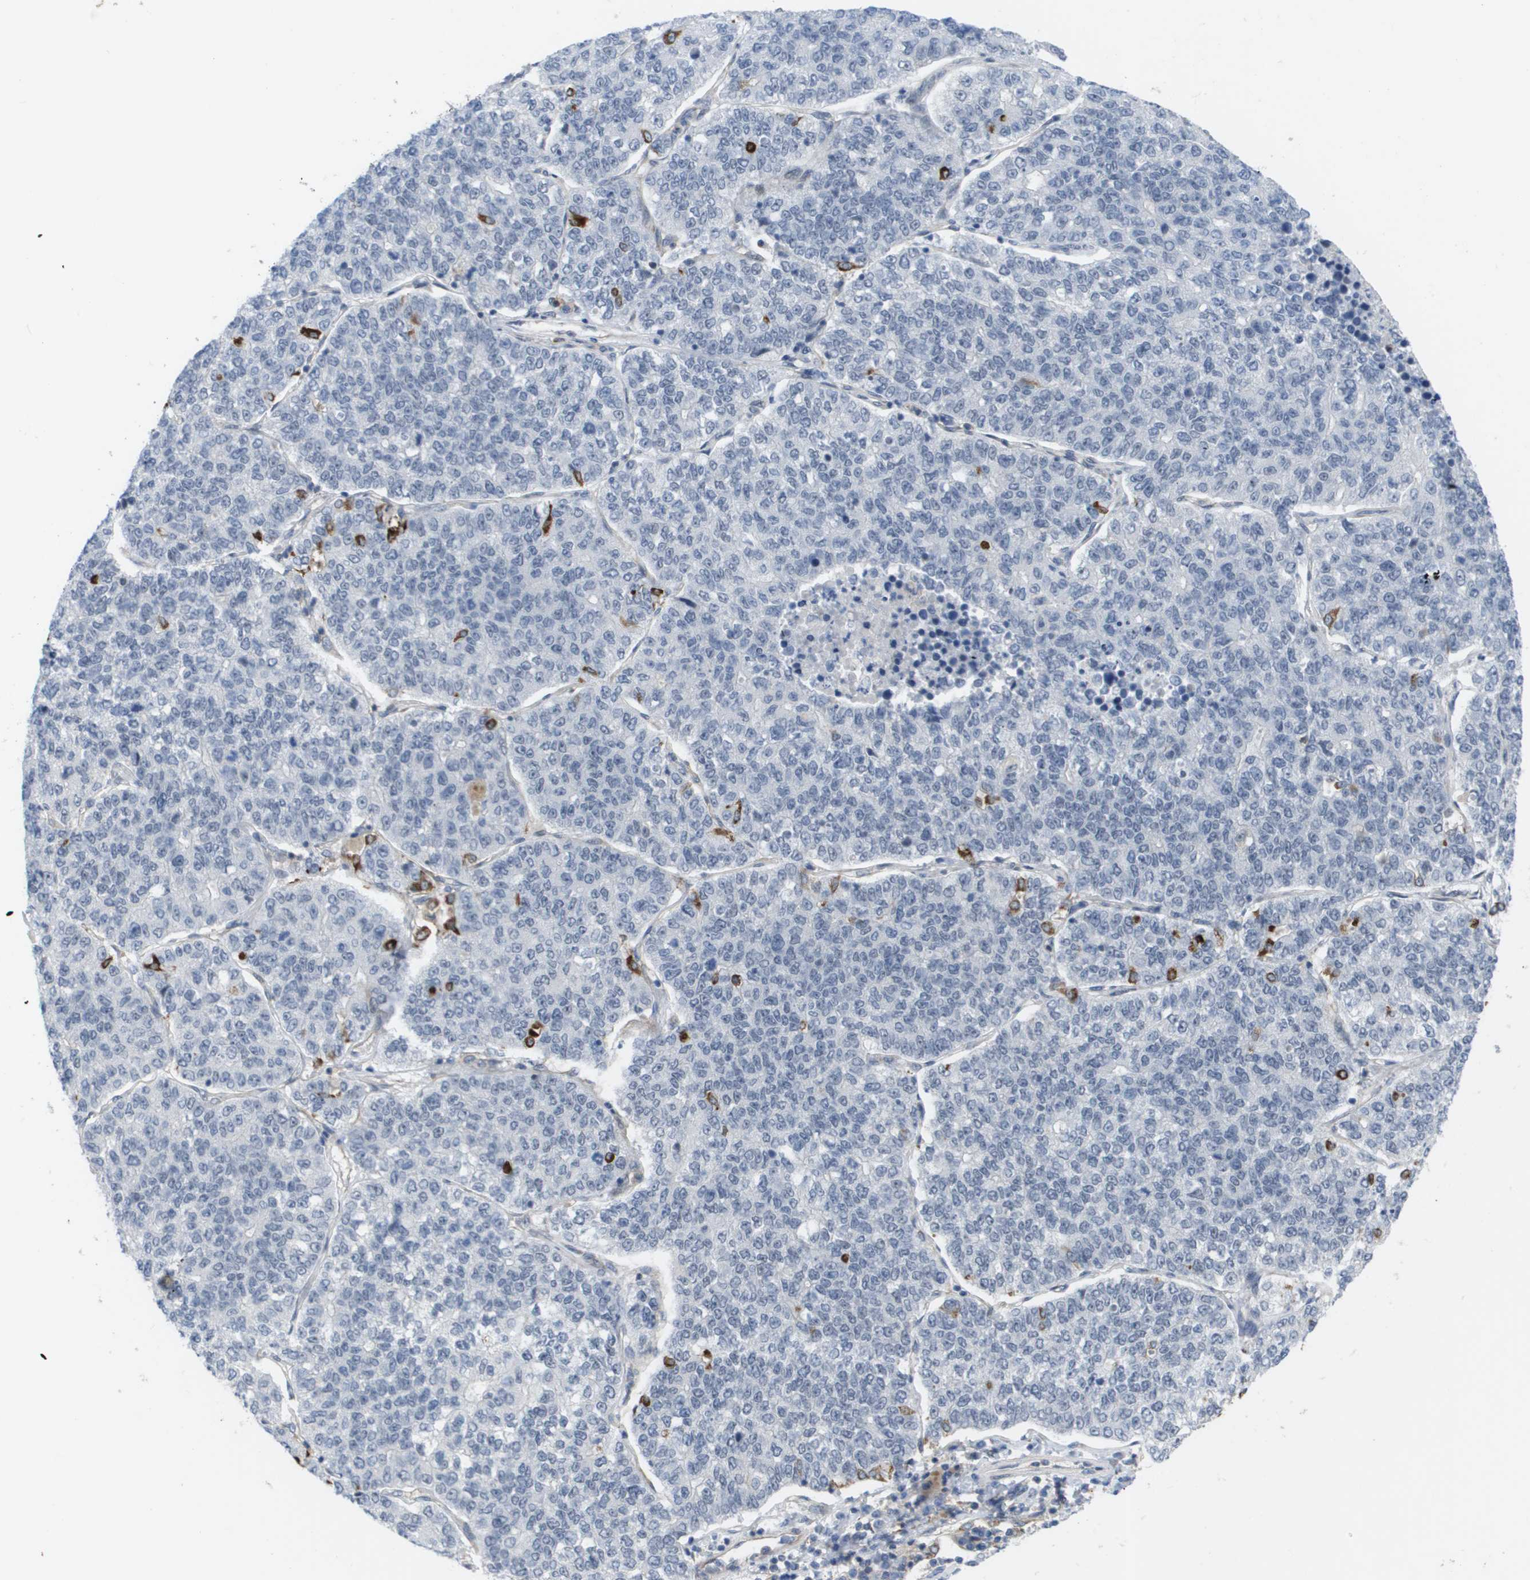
{"staining": {"intensity": "negative", "quantity": "none", "location": "none"}, "tissue": "lung cancer", "cell_type": "Tumor cells", "image_type": "cancer", "snomed": [{"axis": "morphology", "description": "Adenocarcinoma, NOS"}, {"axis": "topography", "description": "Lung"}], "caption": "The micrograph demonstrates no significant staining in tumor cells of lung adenocarcinoma. (Brightfield microscopy of DAB immunohistochemistry at high magnification).", "gene": "MTARC2", "patient": {"sex": "male", "age": 49}}